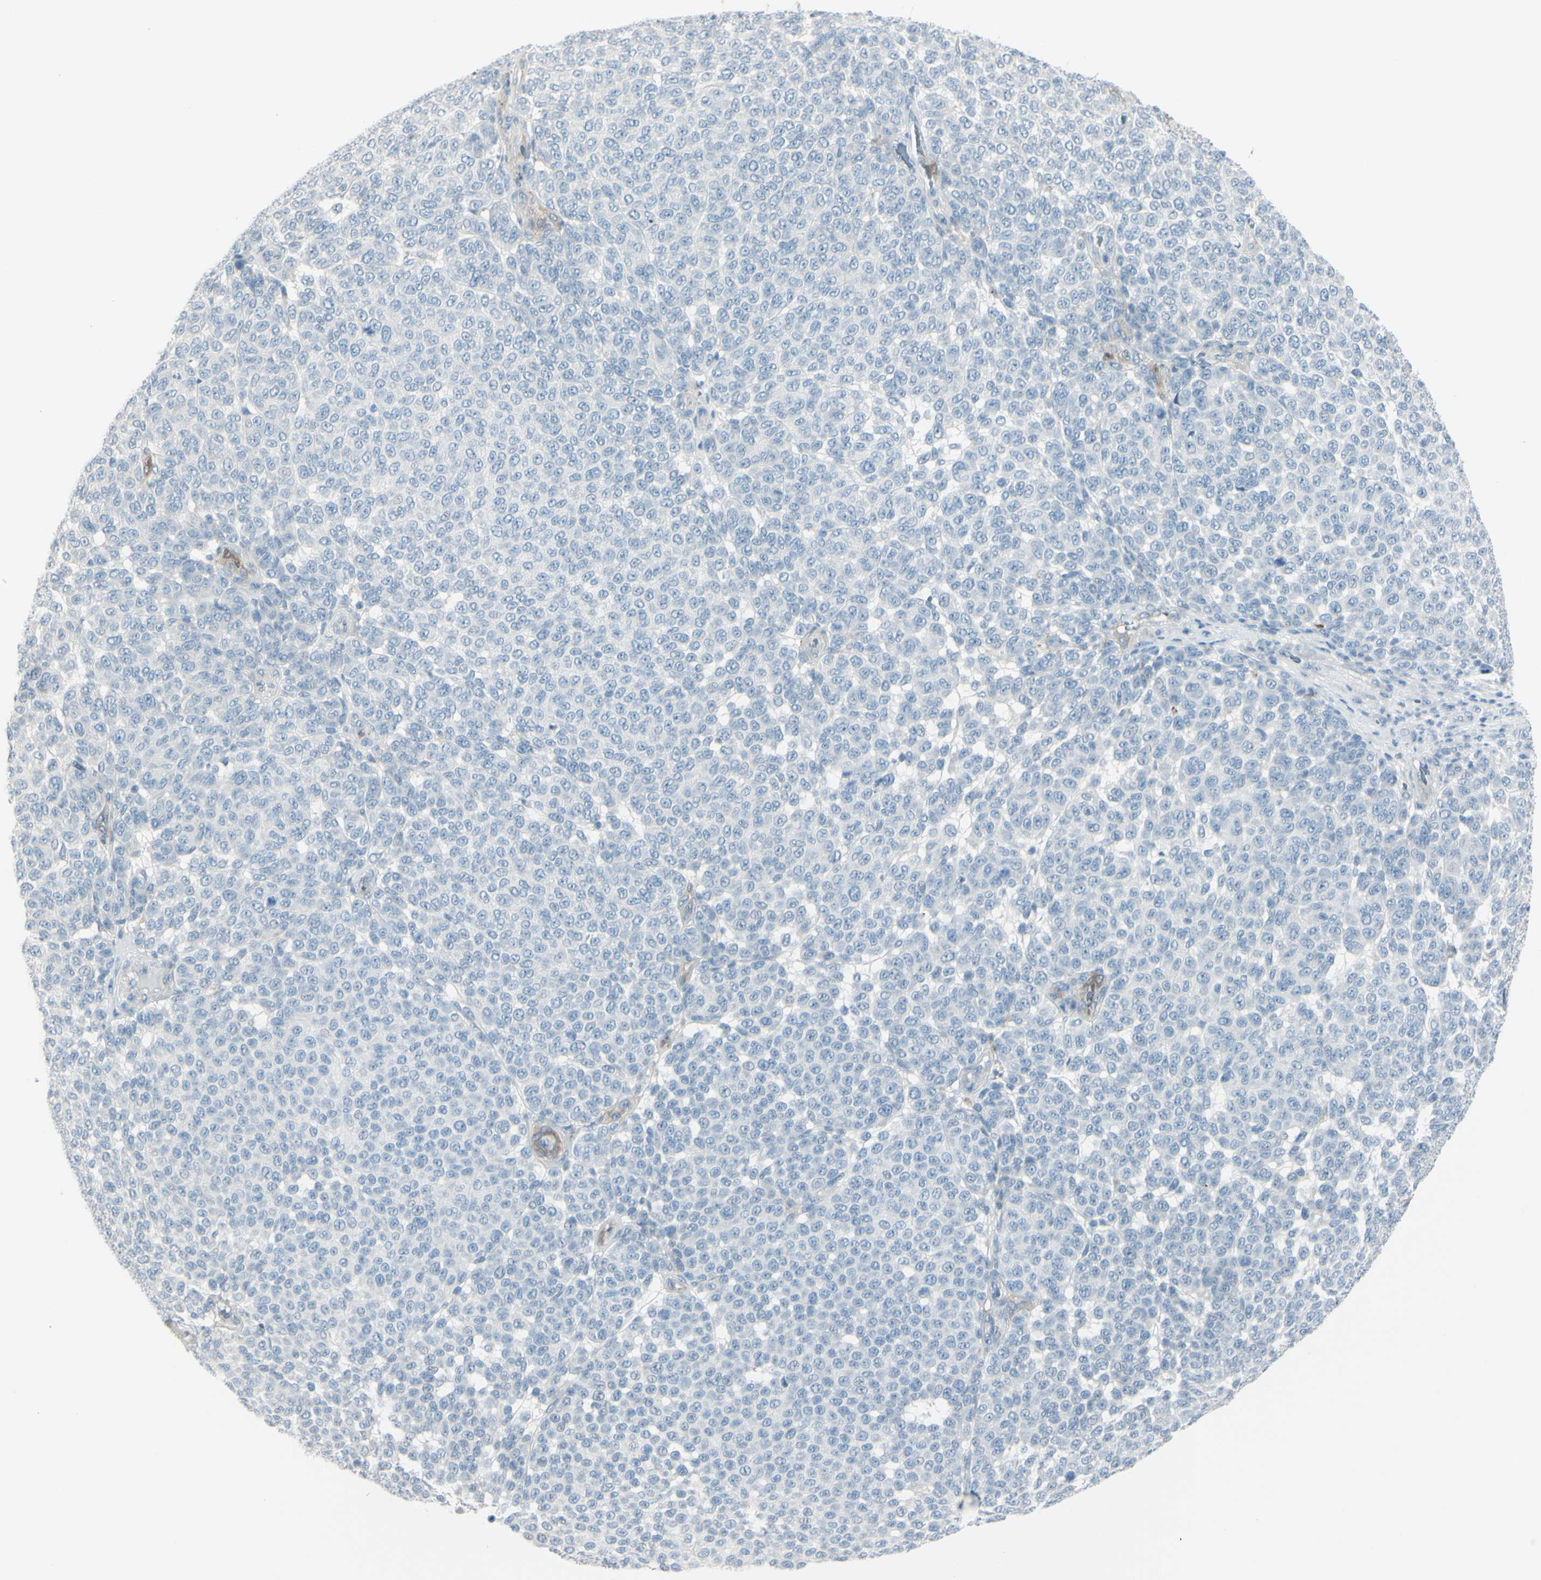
{"staining": {"intensity": "negative", "quantity": "none", "location": "none"}, "tissue": "melanoma", "cell_type": "Tumor cells", "image_type": "cancer", "snomed": [{"axis": "morphology", "description": "Malignant melanoma, NOS"}, {"axis": "topography", "description": "Skin"}], "caption": "High magnification brightfield microscopy of malignant melanoma stained with DAB (brown) and counterstained with hematoxylin (blue): tumor cells show no significant staining. (DAB immunohistochemistry (IHC), high magnification).", "gene": "GPR34", "patient": {"sex": "male", "age": 59}}